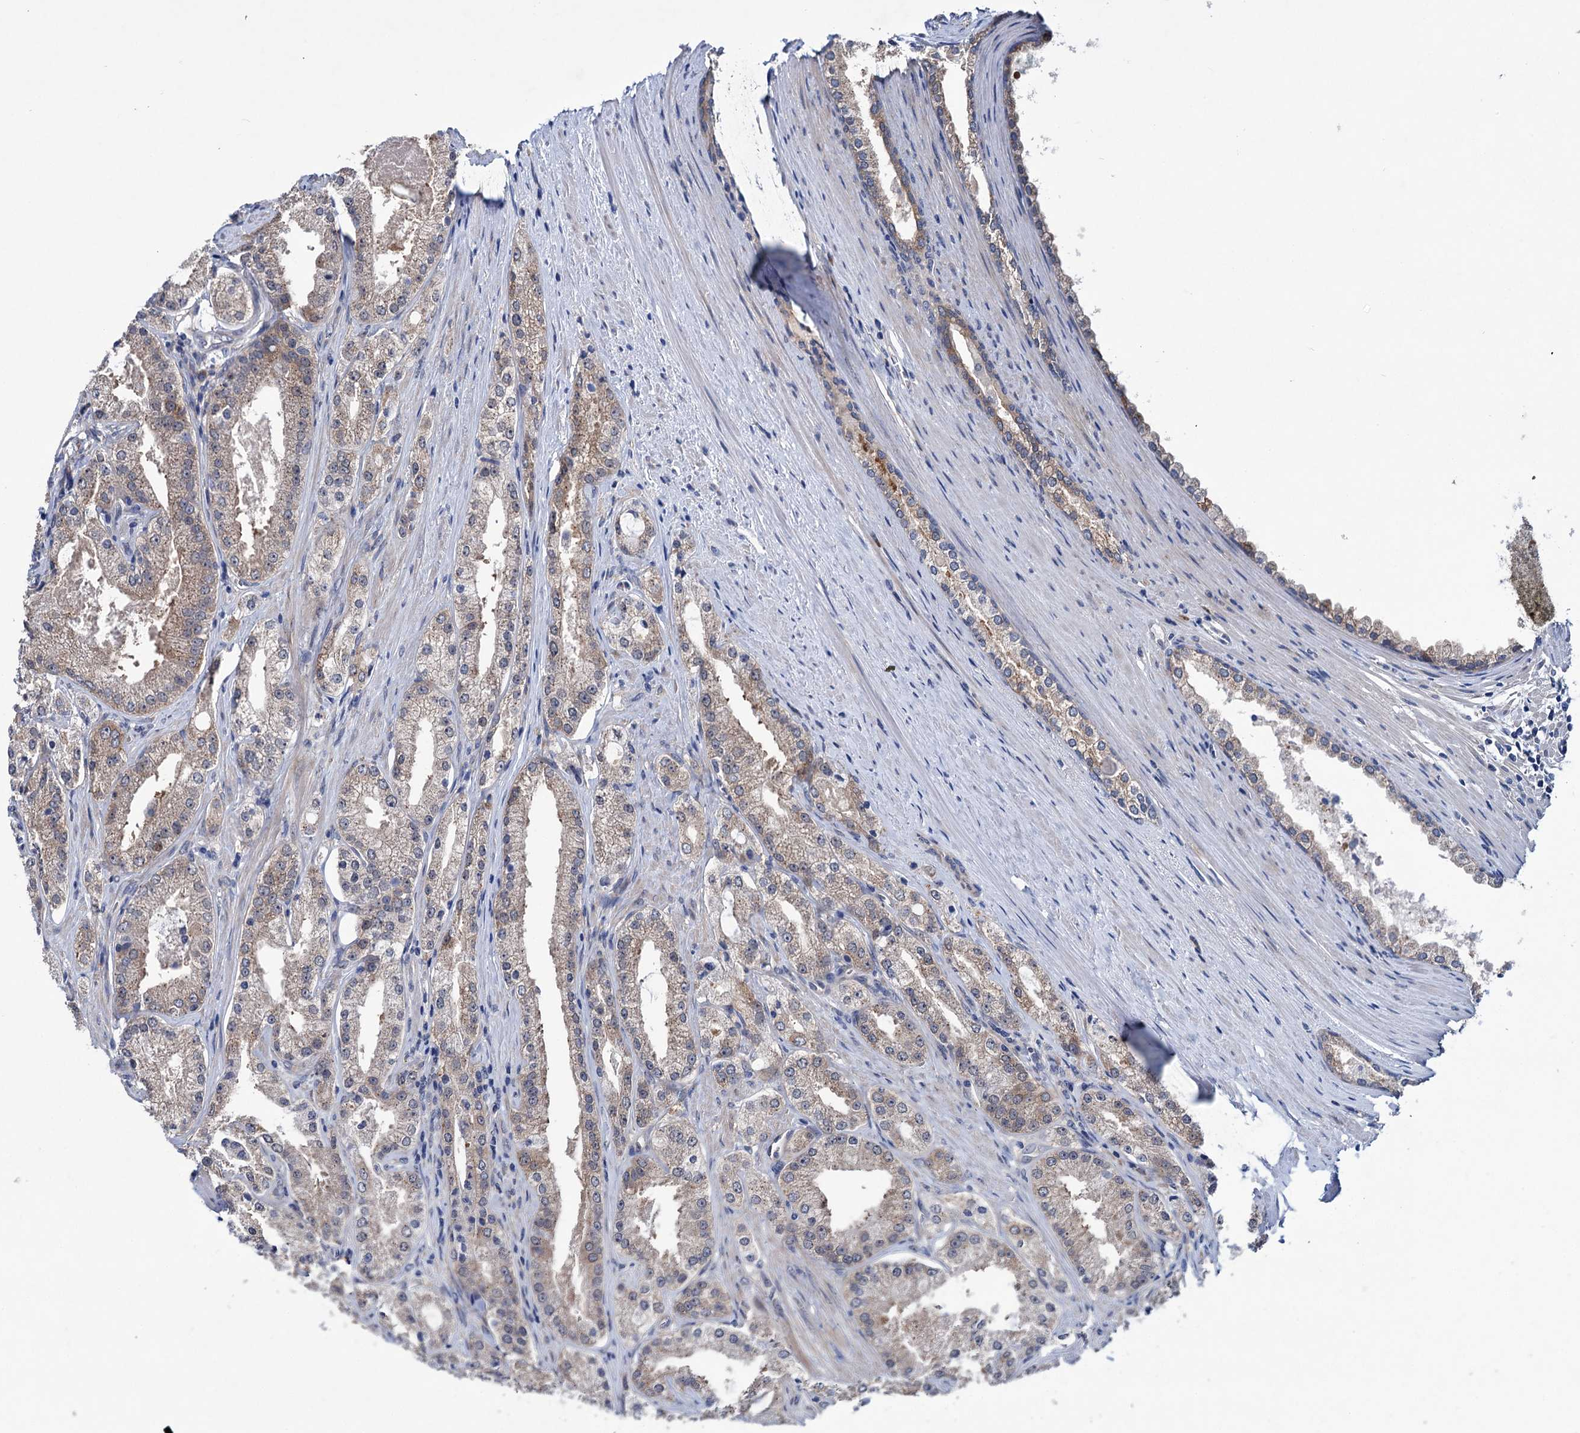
{"staining": {"intensity": "weak", "quantity": "25%-75%", "location": "cytoplasmic/membranous"}, "tissue": "prostate cancer", "cell_type": "Tumor cells", "image_type": "cancer", "snomed": [{"axis": "morphology", "description": "Adenocarcinoma, Low grade"}, {"axis": "topography", "description": "Prostate"}], "caption": "Brown immunohistochemical staining in prostate cancer shows weak cytoplasmic/membranous staining in approximately 25%-75% of tumor cells.", "gene": "EYA4", "patient": {"sex": "male", "age": 69}}